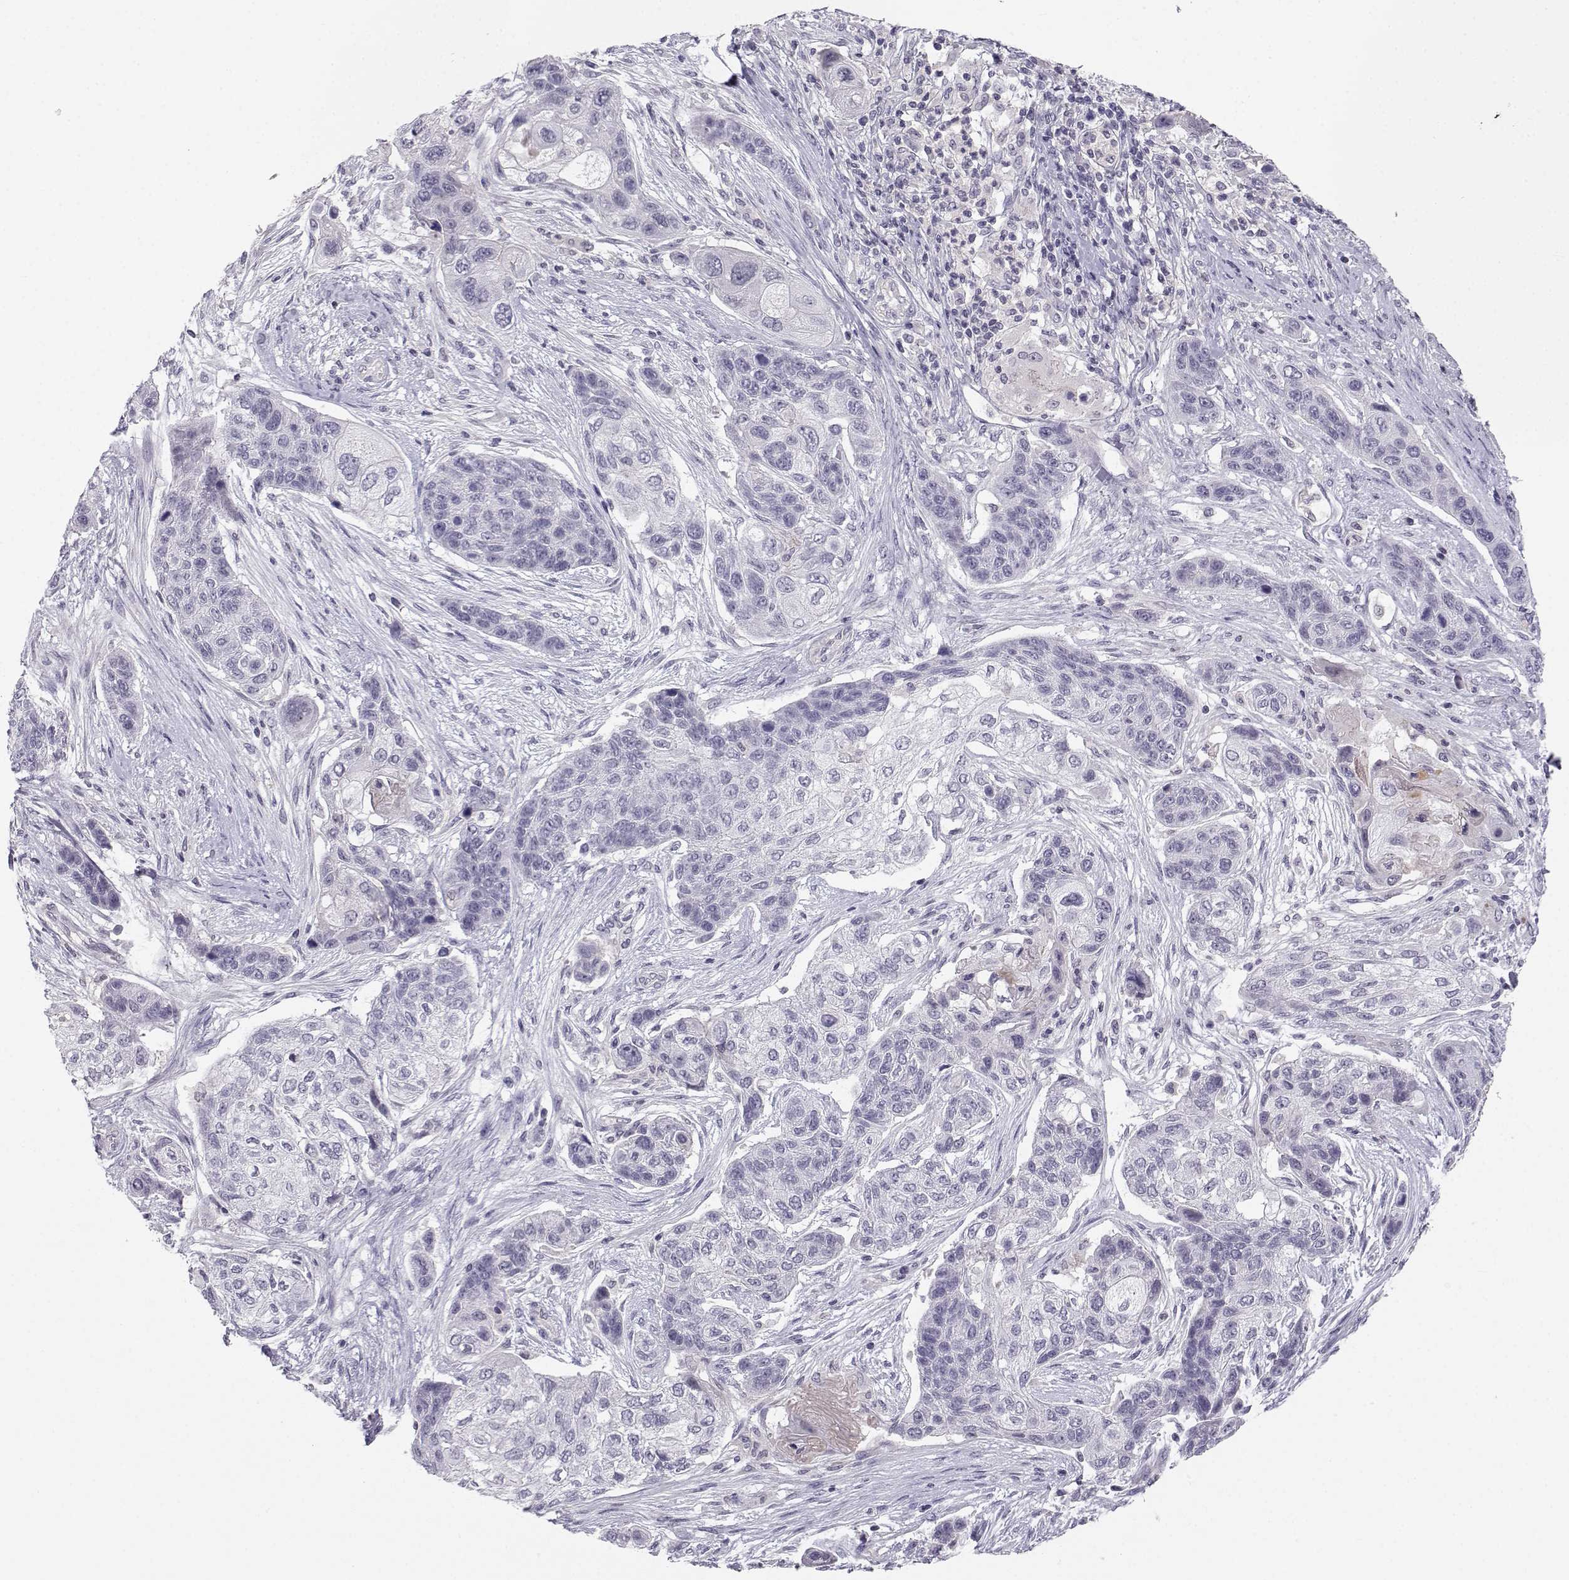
{"staining": {"intensity": "negative", "quantity": "none", "location": "none"}, "tissue": "lung cancer", "cell_type": "Tumor cells", "image_type": "cancer", "snomed": [{"axis": "morphology", "description": "Squamous cell carcinoma, NOS"}, {"axis": "topography", "description": "Lung"}], "caption": "Micrograph shows no protein expression in tumor cells of squamous cell carcinoma (lung) tissue.", "gene": "MROH7", "patient": {"sex": "male", "age": 69}}